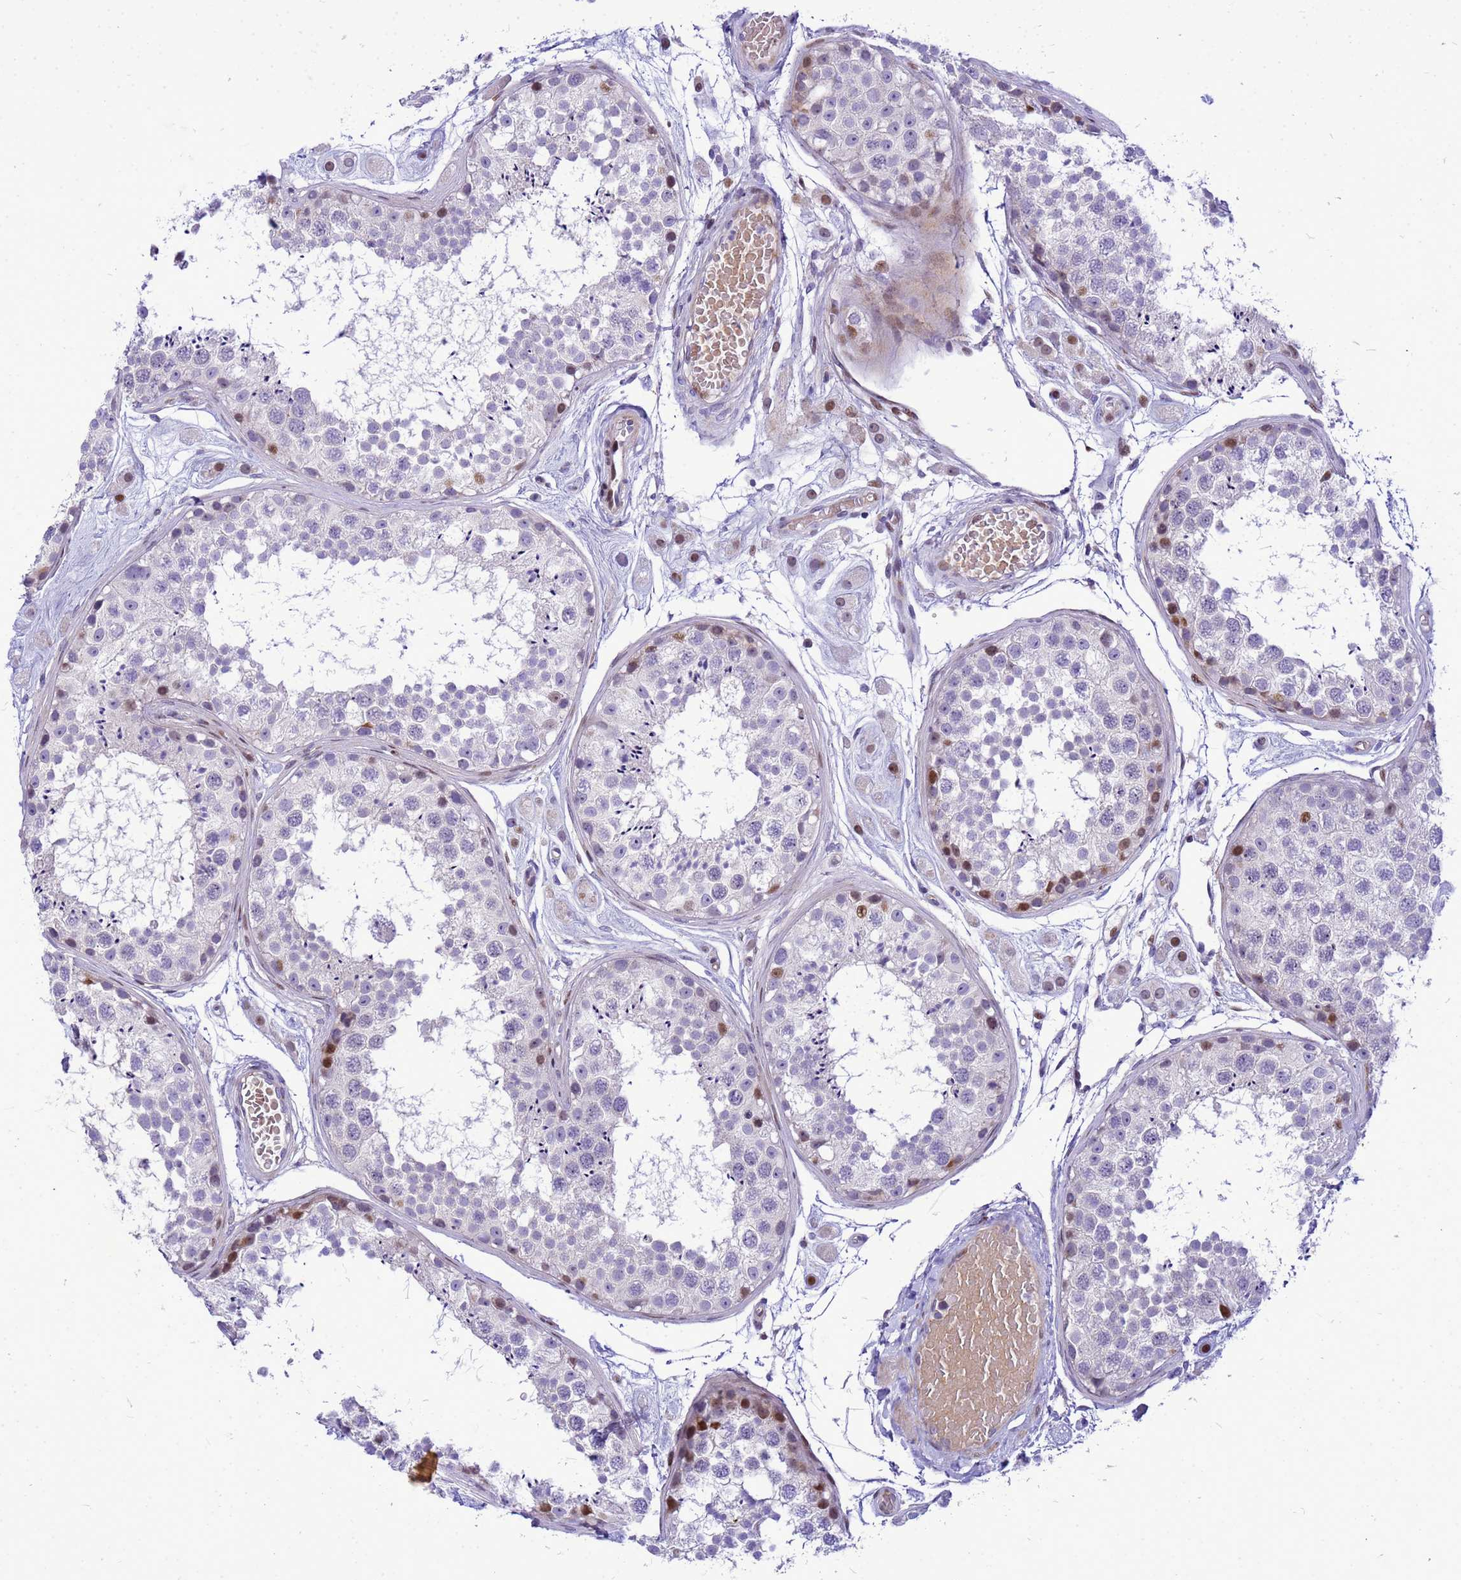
{"staining": {"intensity": "strong", "quantity": "<25%", "location": "nuclear"}, "tissue": "testis", "cell_type": "Cells in seminiferous ducts", "image_type": "normal", "snomed": [{"axis": "morphology", "description": "Normal tissue, NOS"}, {"axis": "topography", "description": "Testis"}], "caption": "A histopathology image of testis stained for a protein reveals strong nuclear brown staining in cells in seminiferous ducts. (DAB (3,3'-diaminobenzidine) IHC with brightfield microscopy, high magnification).", "gene": "ADAMTS7", "patient": {"sex": "male", "age": 25}}